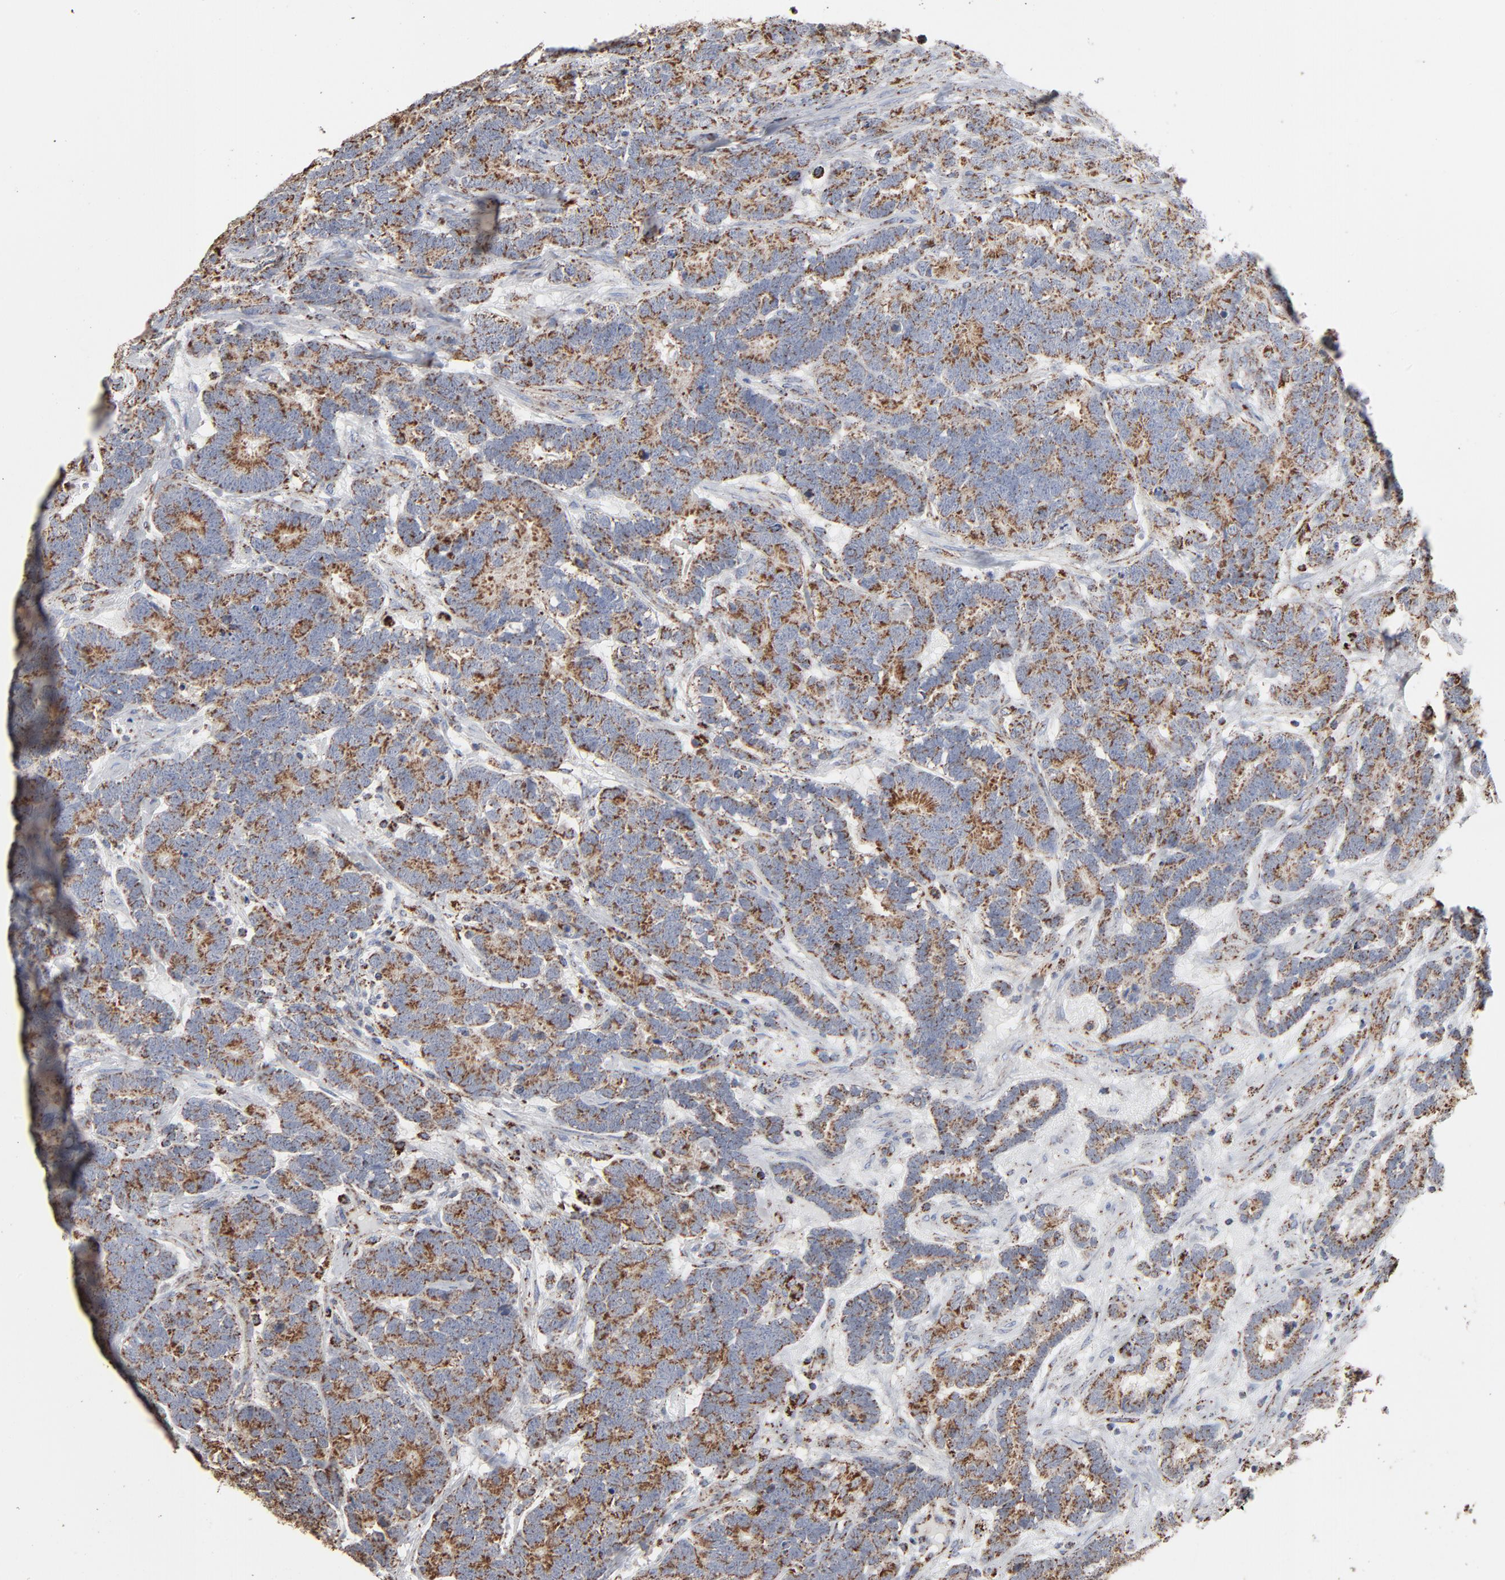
{"staining": {"intensity": "strong", "quantity": ">75%", "location": "cytoplasmic/membranous"}, "tissue": "testis cancer", "cell_type": "Tumor cells", "image_type": "cancer", "snomed": [{"axis": "morphology", "description": "Carcinoma, Embryonal, NOS"}, {"axis": "topography", "description": "Testis"}], "caption": "This is a micrograph of IHC staining of embryonal carcinoma (testis), which shows strong staining in the cytoplasmic/membranous of tumor cells.", "gene": "UQCRC1", "patient": {"sex": "male", "age": 26}}